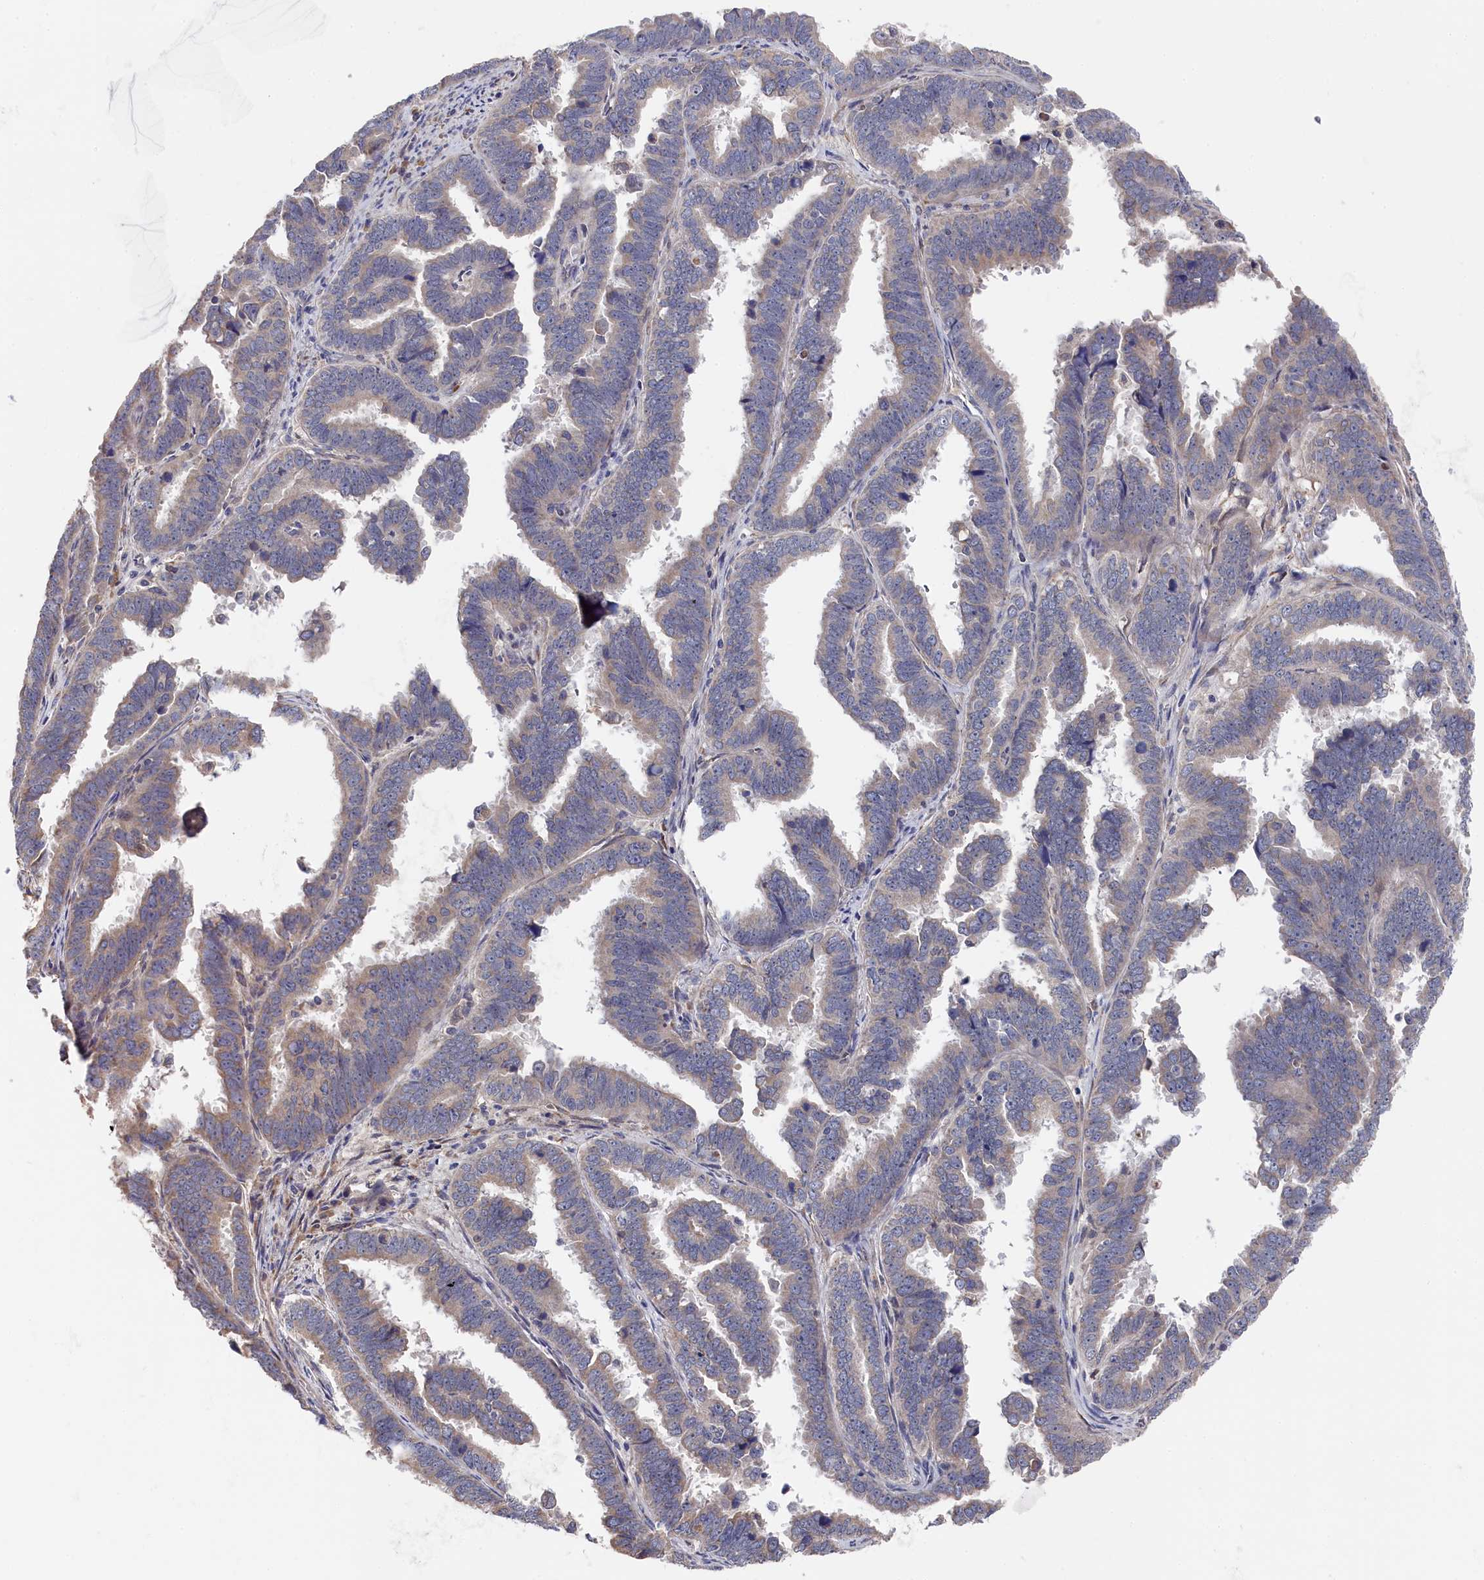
{"staining": {"intensity": "weak", "quantity": "25%-75%", "location": "cytoplasmic/membranous"}, "tissue": "endometrial cancer", "cell_type": "Tumor cells", "image_type": "cancer", "snomed": [{"axis": "morphology", "description": "Adenocarcinoma, NOS"}, {"axis": "topography", "description": "Endometrium"}], "caption": "The micrograph demonstrates immunohistochemical staining of endometrial cancer. There is weak cytoplasmic/membranous staining is seen in approximately 25%-75% of tumor cells.", "gene": "CYB5D2", "patient": {"sex": "female", "age": 75}}